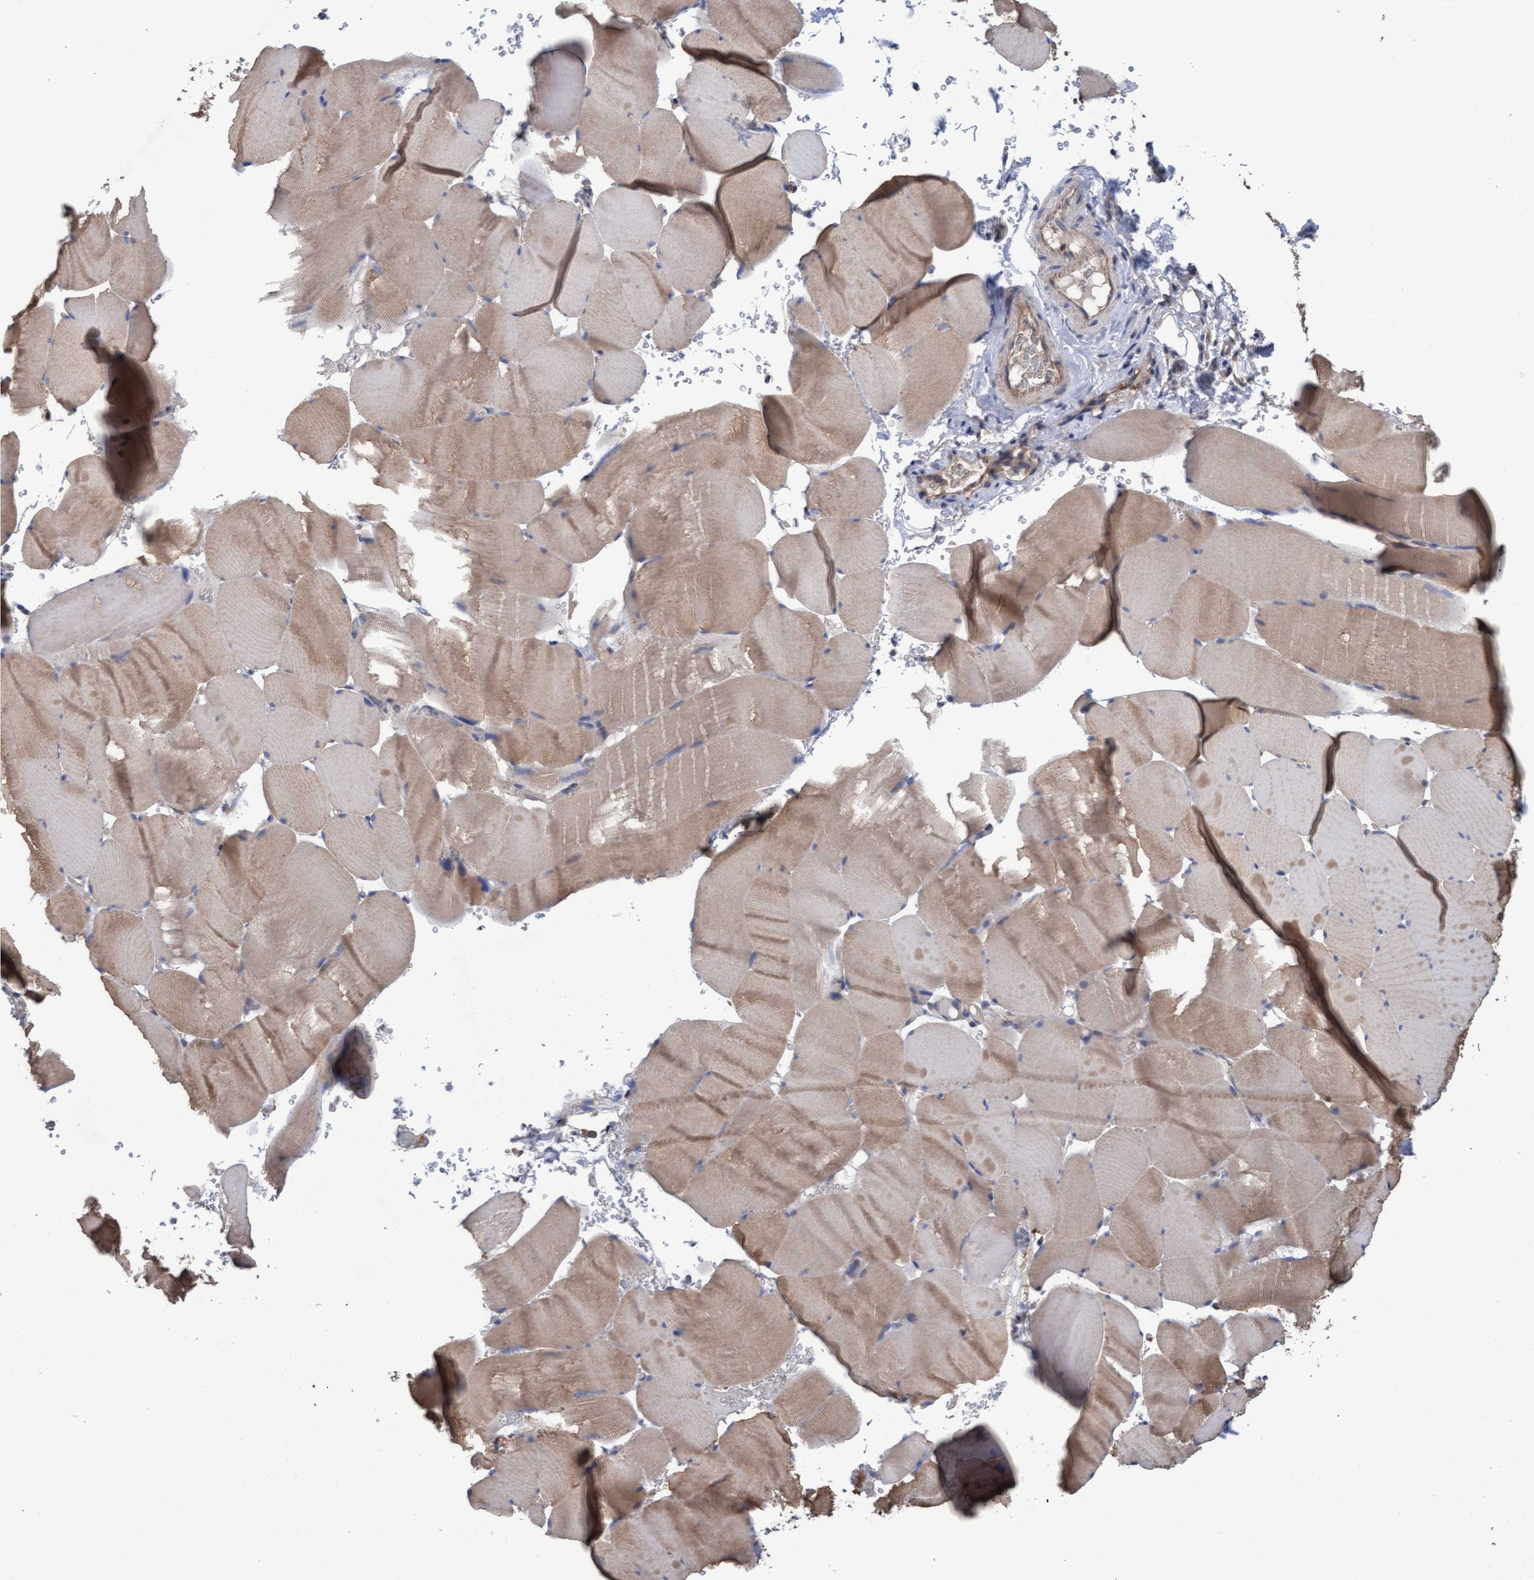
{"staining": {"intensity": "weak", "quantity": ">75%", "location": "cytoplasmic/membranous"}, "tissue": "skeletal muscle", "cell_type": "Myocytes", "image_type": "normal", "snomed": [{"axis": "morphology", "description": "Normal tissue, NOS"}, {"axis": "topography", "description": "Skeletal muscle"}], "caption": "Immunohistochemistry staining of benign skeletal muscle, which displays low levels of weak cytoplasmic/membranous staining in about >75% of myocytes indicating weak cytoplasmic/membranous protein staining. The staining was performed using DAB (3,3'-diaminobenzidine) (brown) for protein detection and nuclei were counterstained in hematoxylin (blue).", "gene": "MRPL38", "patient": {"sex": "female", "age": 6}}